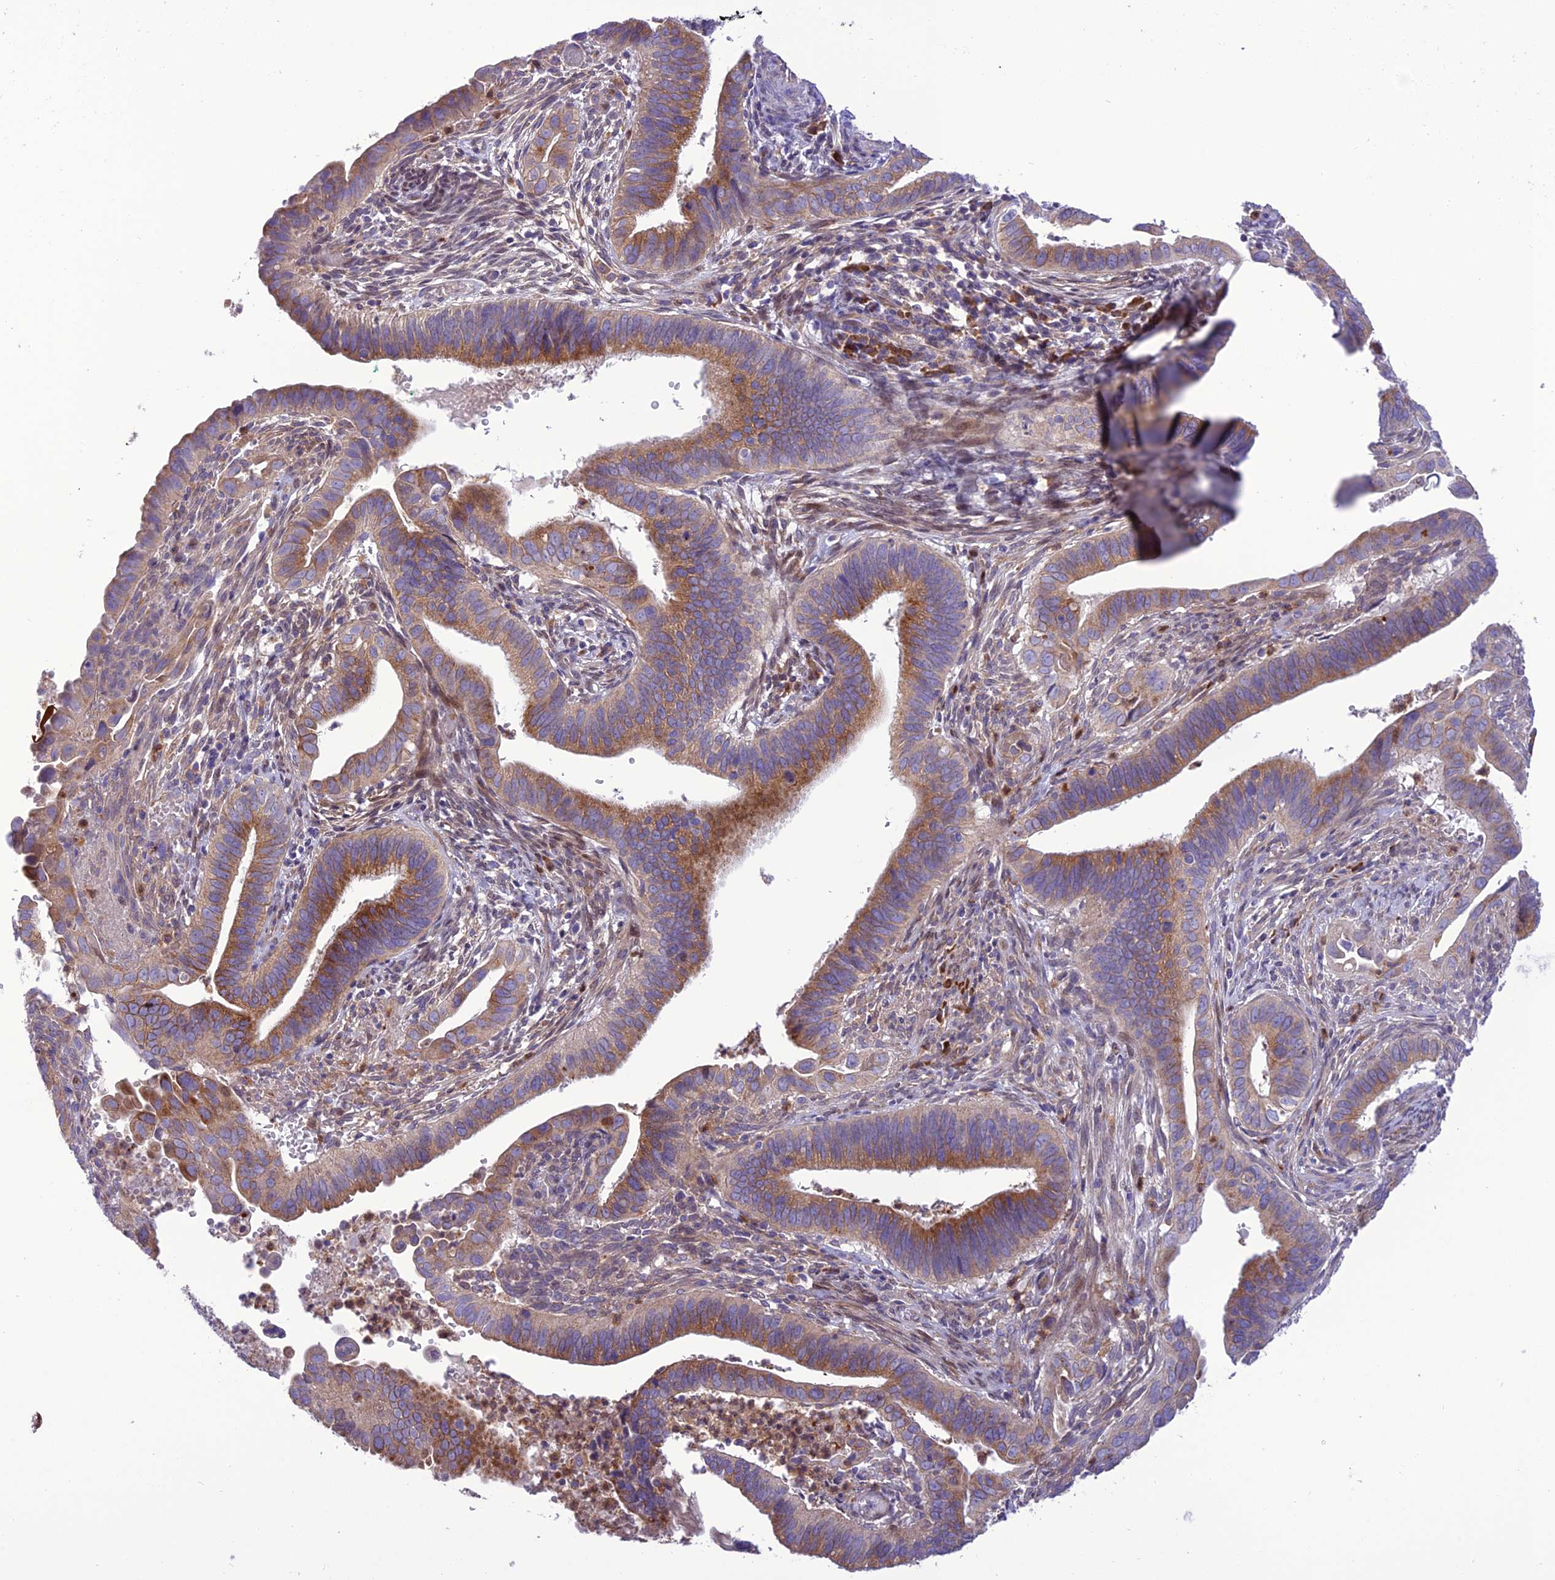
{"staining": {"intensity": "moderate", "quantity": "25%-75%", "location": "cytoplasmic/membranous"}, "tissue": "cervical cancer", "cell_type": "Tumor cells", "image_type": "cancer", "snomed": [{"axis": "morphology", "description": "Adenocarcinoma, NOS"}, {"axis": "topography", "description": "Cervix"}], "caption": "A micrograph of adenocarcinoma (cervical) stained for a protein displays moderate cytoplasmic/membranous brown staining in tumor cells.", "gene": "JMY", "patient": {"sex": "female", "age": 42}}